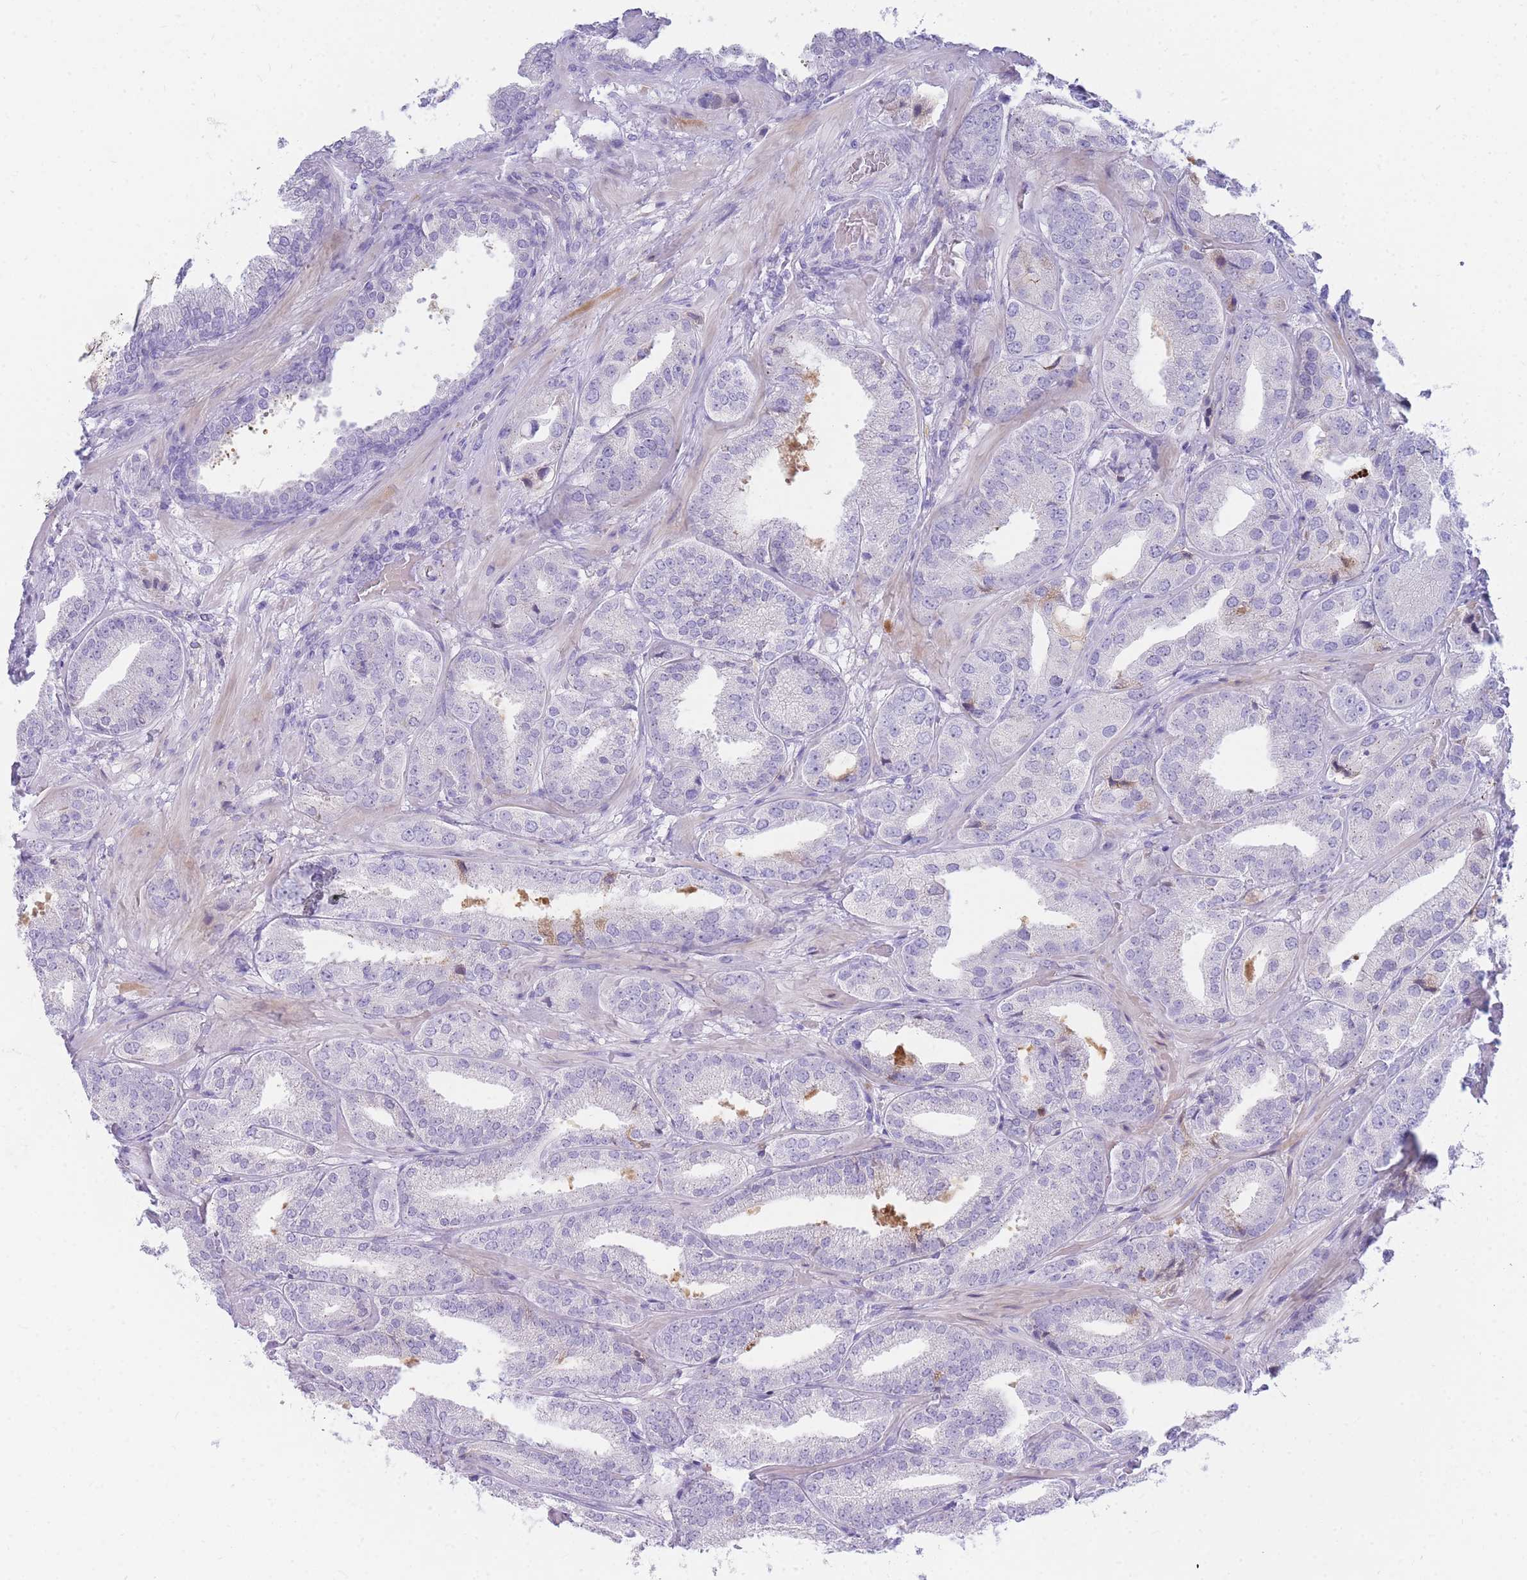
{"staining": {"intensity": "negative", "quantity": "none", "location": "none"}, "tissue": "prostate cancer", "cell_type": "Tumor cells", "image_type": "cancer", "snomed": [{"axis": "morphology", "description": "Adenocarcinoma, High grade"}, {"axis": "topography", "description": "Prostate"}], "caption": "This is a histopathology image of IHC staining of adenocarcinoma (high-grade) (prostate), which shows no positivity in tumor cells.", "gene": "NKX1-2", "patient": {"sex": "male", "age": 63}}